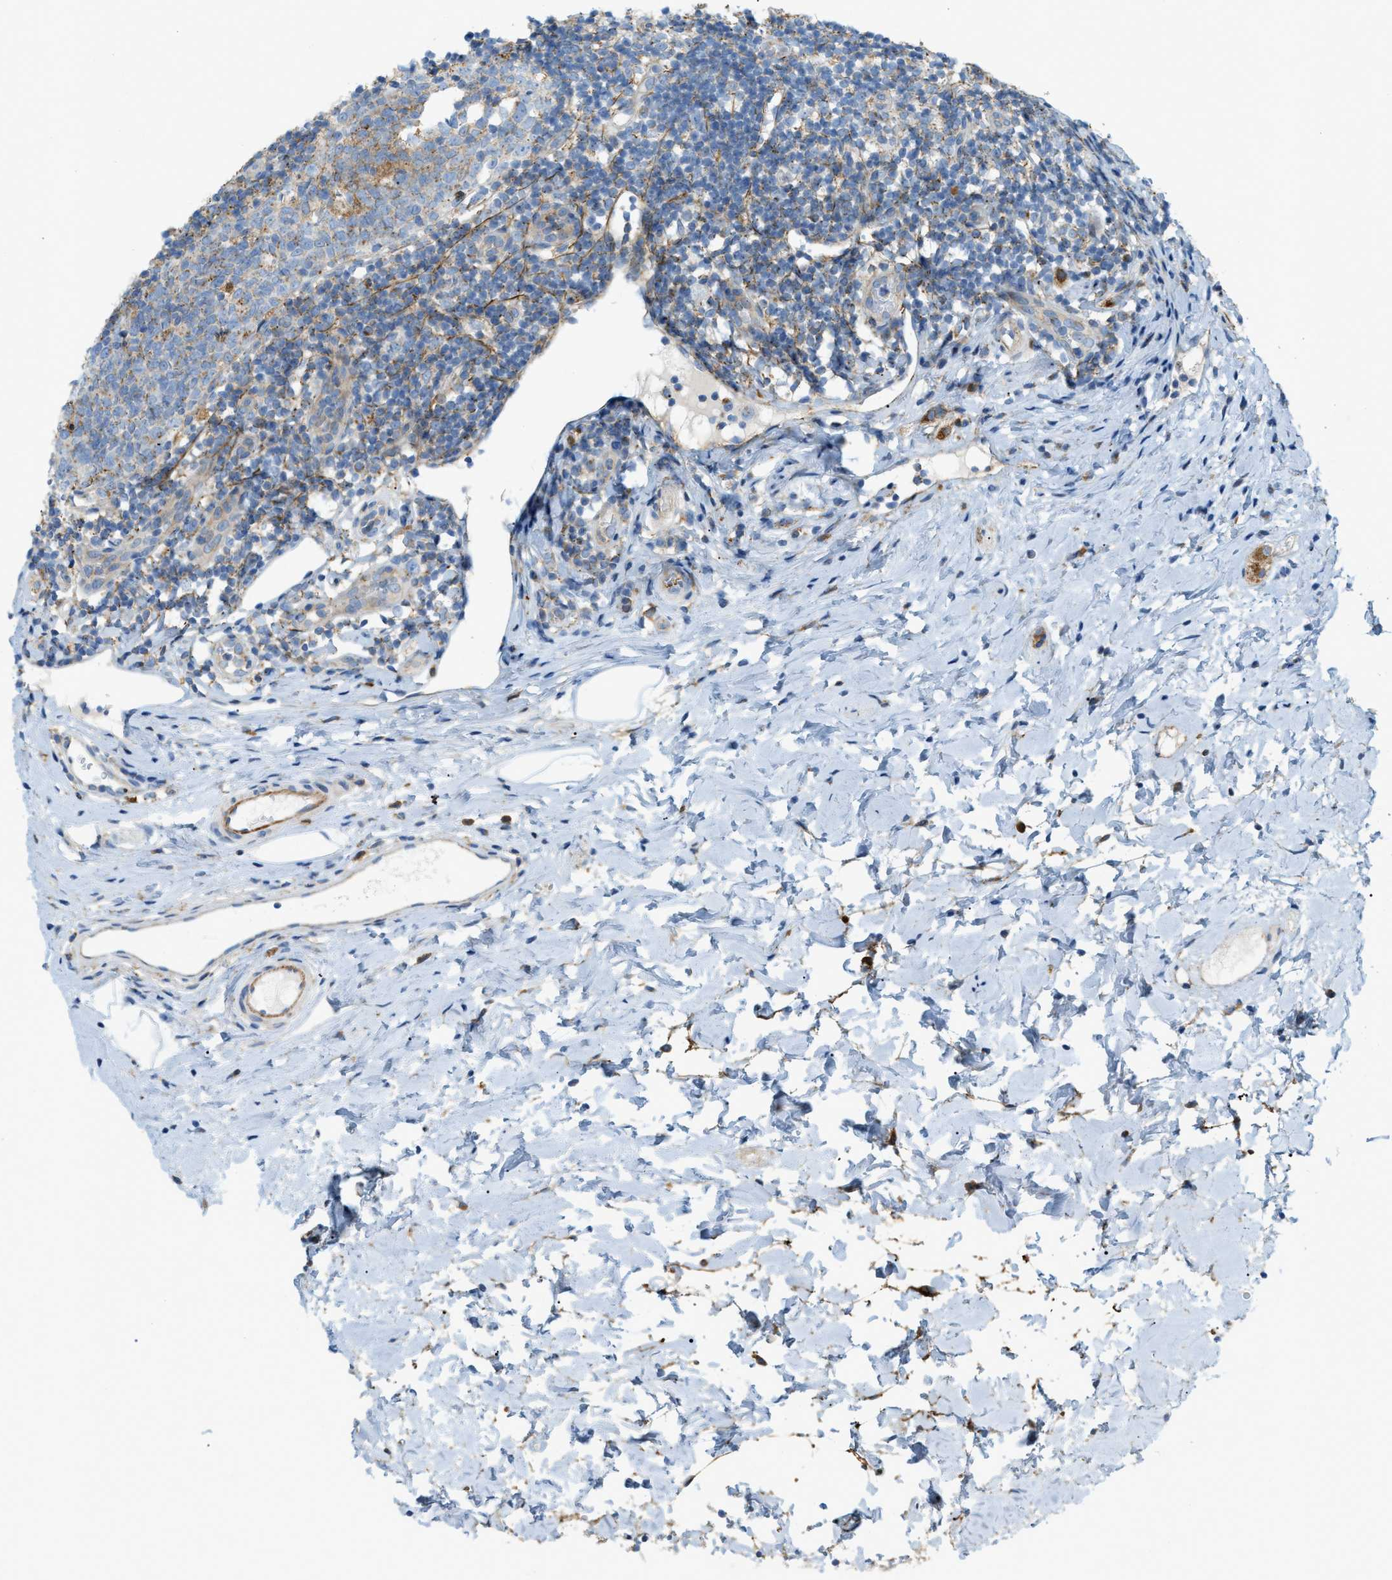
{"staining": {"intensity": "moderate", "quantity": ">75%", "location": "cytoplasmic/membranous"}, "tissue": "appendix", "cell_type": "Glandular cells", "image_type": "normal", "snomed": [{"axis": "morphology", "description": "Normal tissue, NOS"}, {"axis": "topography", "description": "Appendix"}], "caption": "Human appendix stained with a brown dye reveals moderate cytoplasmic/membranous positive expression in approximately >75% of glandular cells.", "gene": "LMBRD1", "patient": {"sex": "female", "age": 20}}